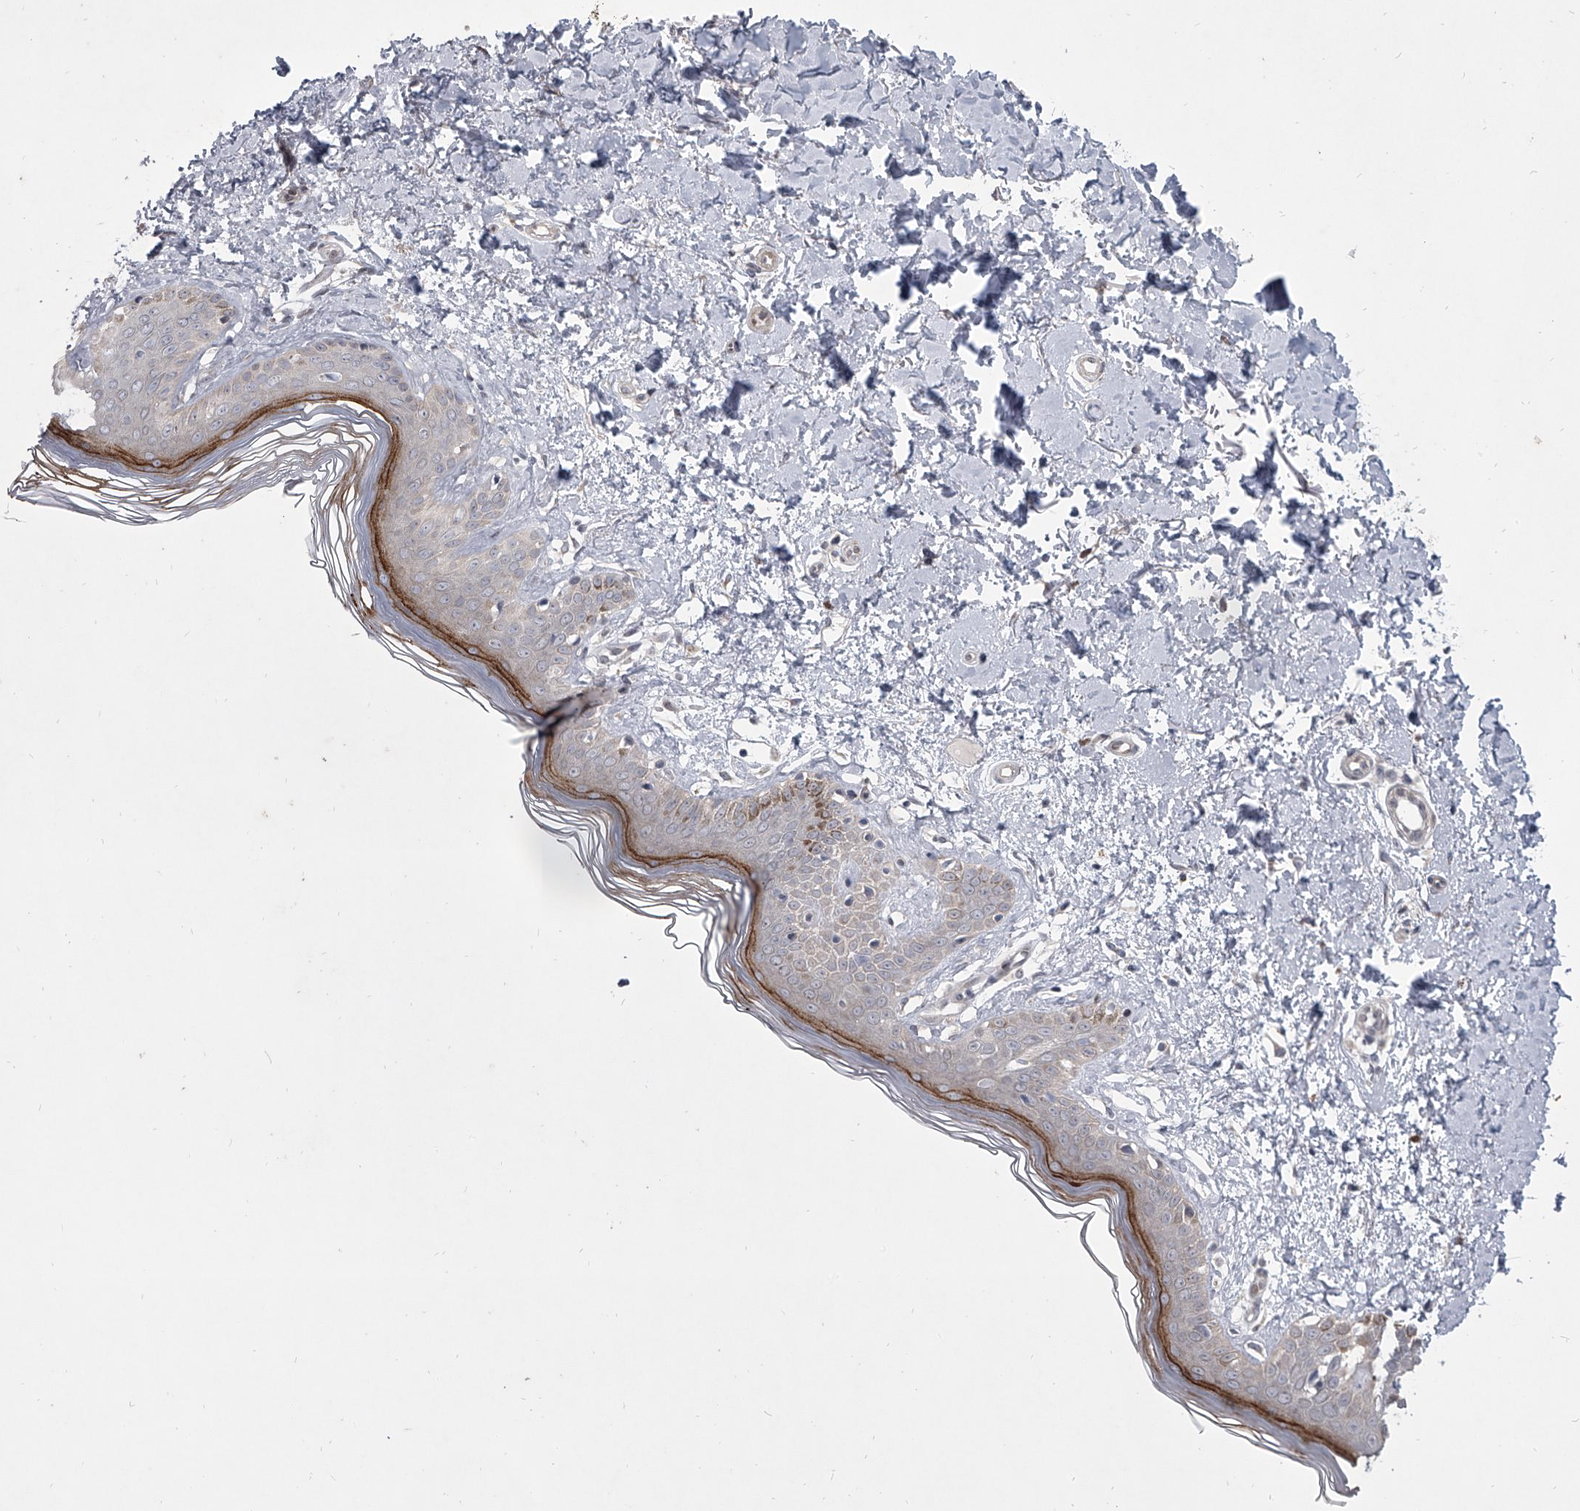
{"staining": {"intensity": "negative", "quantity": "none", "location": "none"}, "tissue": "skin", "cell_type": "Fibroblasts", "image_type": "normal", "snomed": [{"axis": "morphology", "description": "Normal tissue, NOS"}, {"axis": "topography", "description": "Skin"}], "caption": "DAB immunohistochemical staining of unremarkable human skin reveals no significant expression in fibroblasts.", "gene": "HEATR6", "patient": {"sex": "female", "age": 64}}